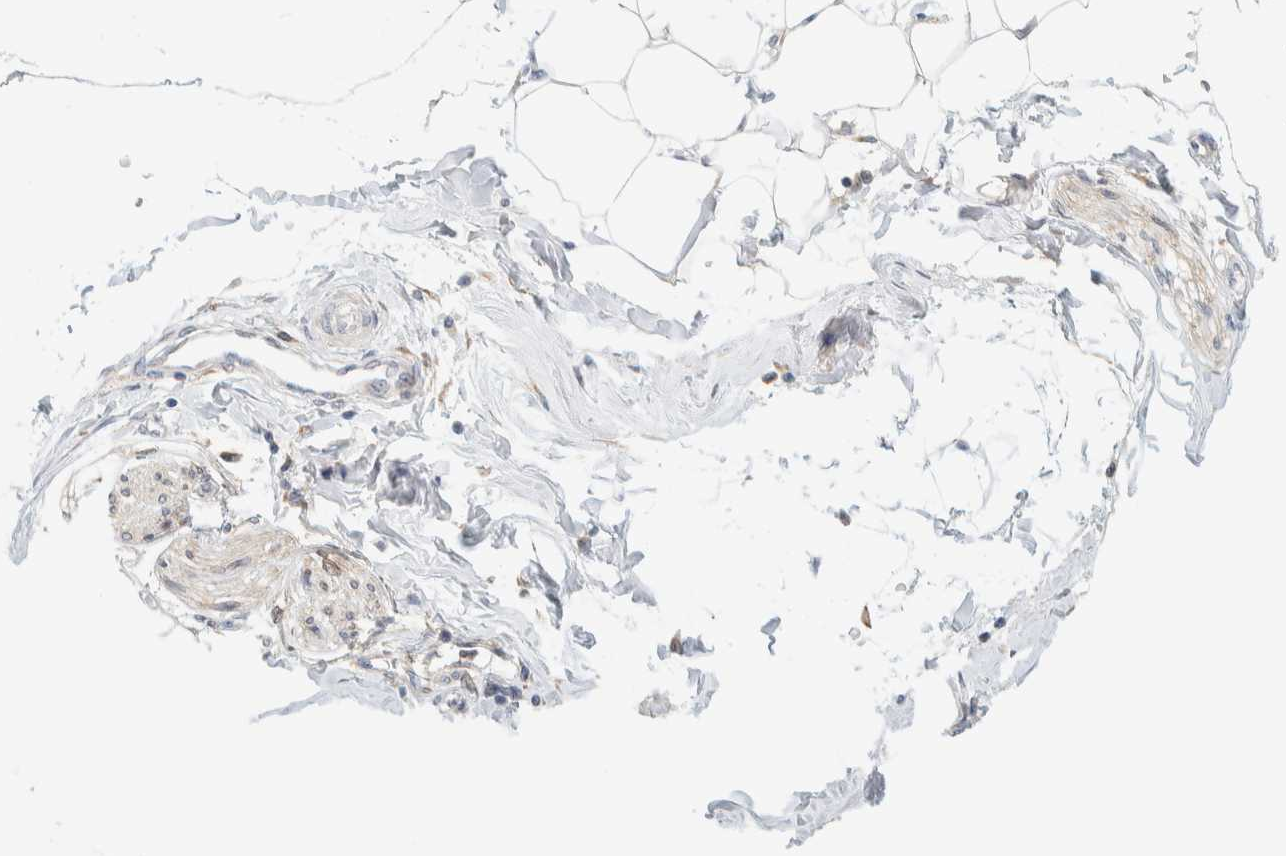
{"staining": {"intensity": "negative", "quantity": "none", "location": "none"}, "tissue": "adipose tissue", "cell_type": "Adipocytes", "image_type": "normal", "snomed": [{"axis": "morphology", "description": "Normal tissue, NOS"}, {"axis": "morphology", "description": "Adenocarcinoma, NOS"}, {"axis": "topography", "description": "Colon"}, {"axis": "topography", "description": "Peripheral nerve tissue"}], "caption": "The photomicrograph exhibits no significant expression in adipocytes of adipose tissue.", "gene": "NT5C", "patient": {"sex": "male", "age": 14}}